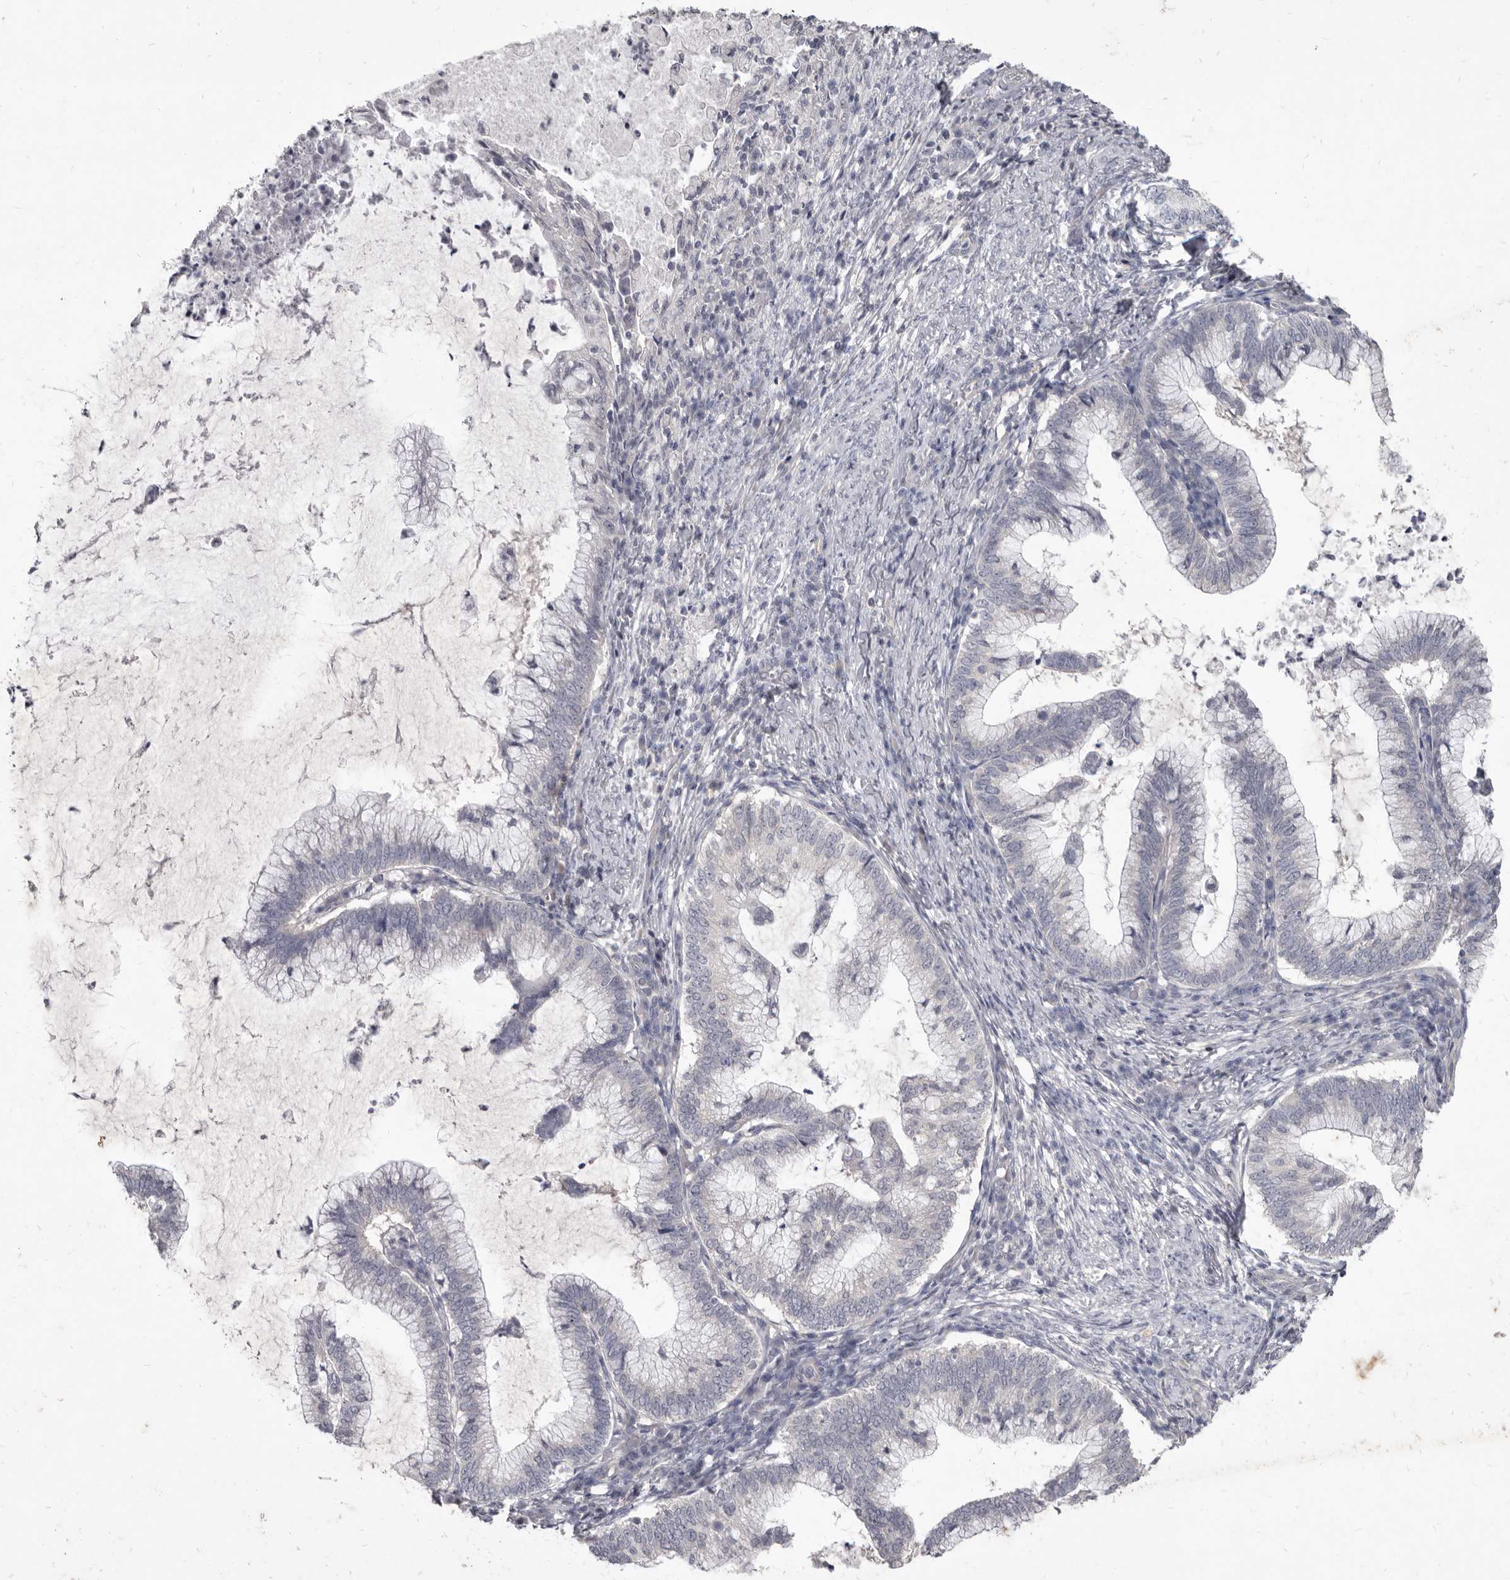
{"staining": {"intensity": "negative", "quantity": "none", "location": "none"}, "tissue": "cervical cancer", "cell_type": "Tumor cells", "image_type": "cancer", "snomed": [{"axis": "morphology", "description": "Adenocarcinoma, NOS"}, {"axis": "topography", "description": "Cervix"}], "caption": "A high-resolution photomicrograph shows immunohistochemistry staining of cervical cancer, which displays no significant staining in tumor cells.", "gene": "GSK3B", "patient": {"sex": "female", "age": 36}}